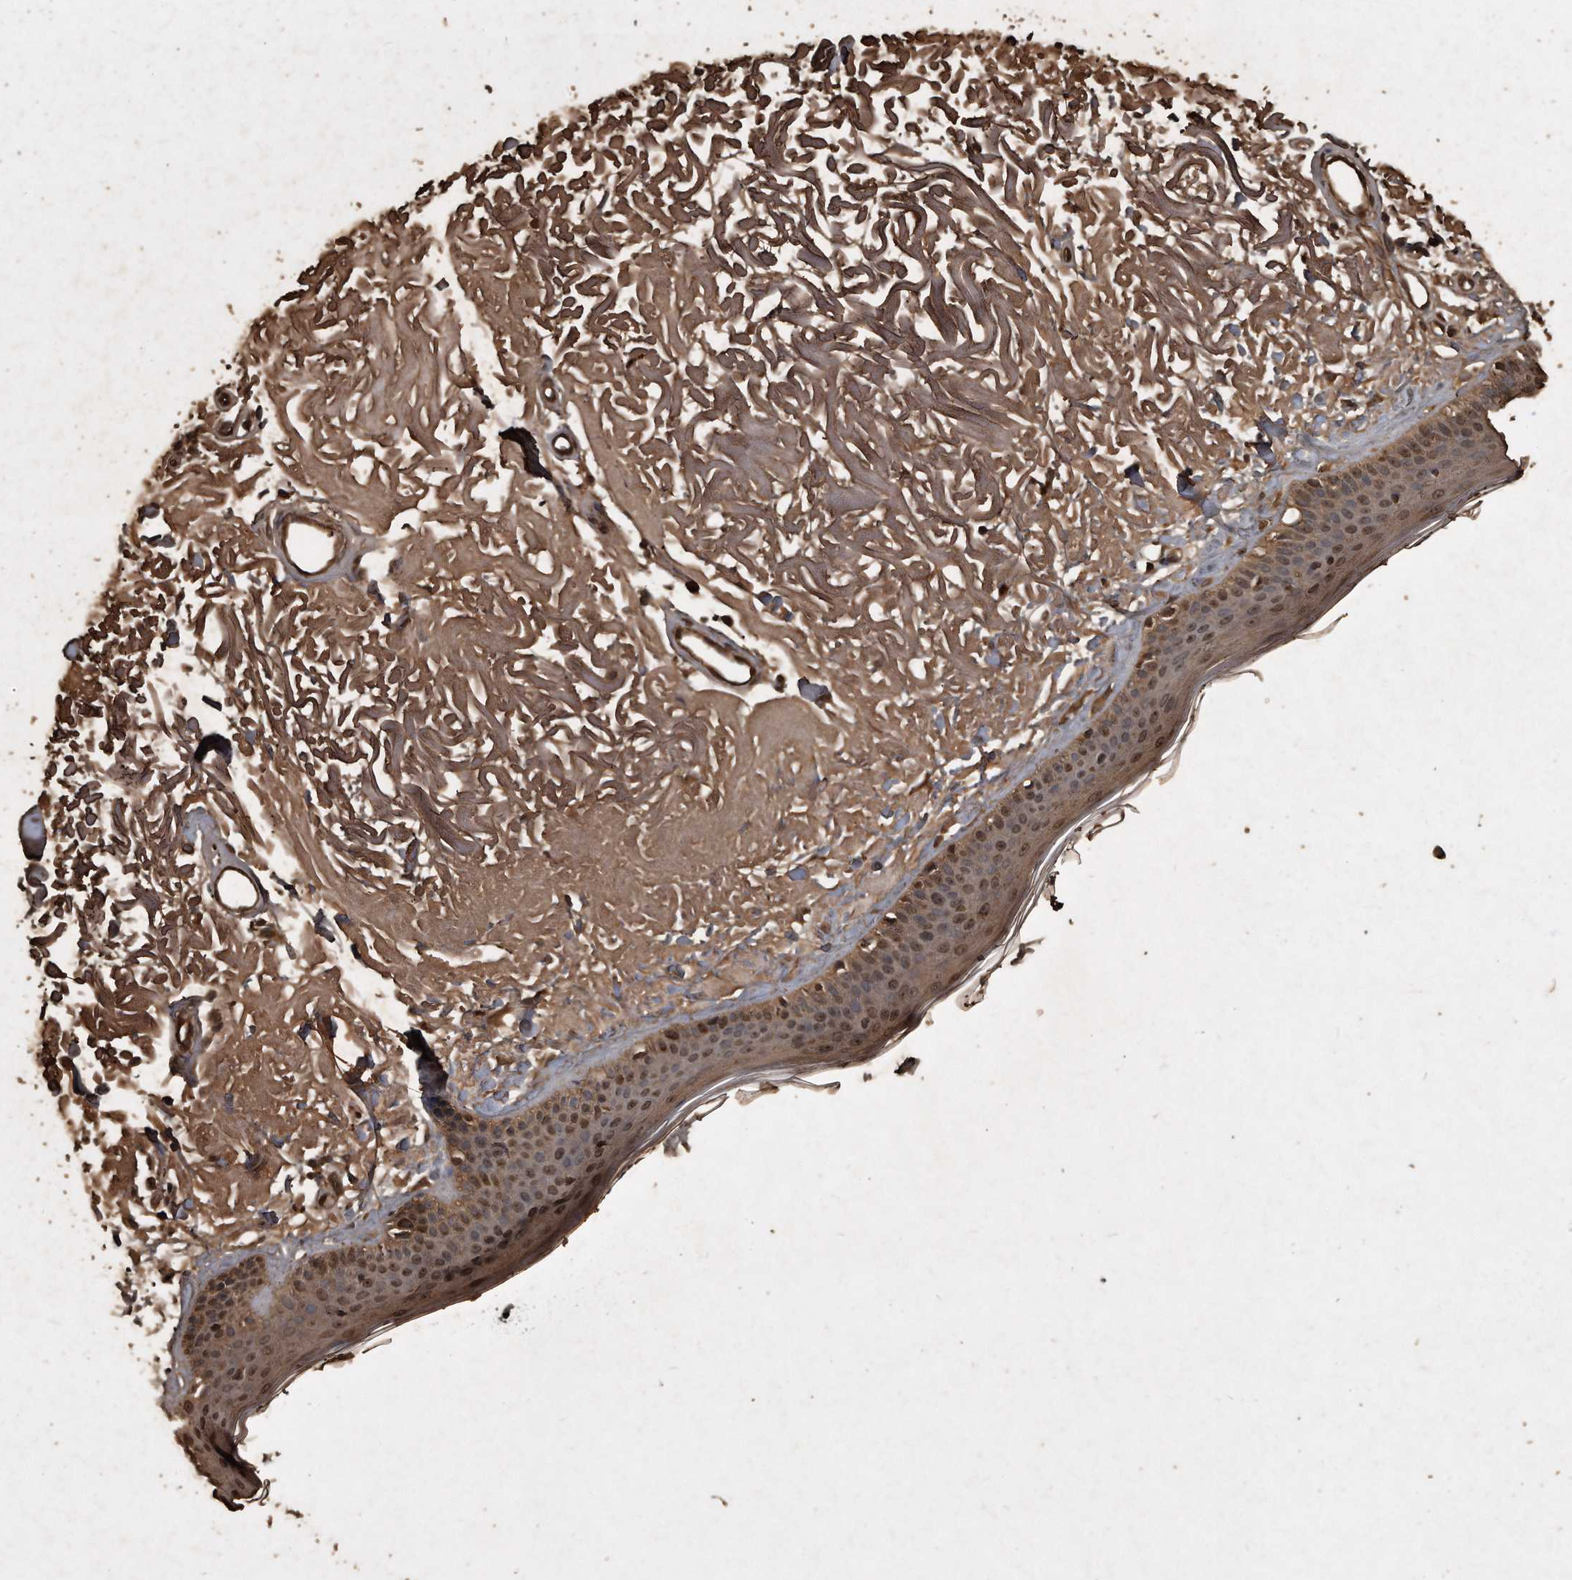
{"staining": {"intensity": "moderate", "quantity": ">75%", "location": "cytoplasmic/membranous,nuclear"}, "tissue": "skin", "cell_type": "Fibroblasts", "image_type": "normal", "snomed": [{"axis": "morphology", "description": "Normal tissue, NOS"}, {"axis": "topography", "description": "Skin"}, {"axis": "topography", "description": "Skeletal muscle"}], "caption": "This is an image of immunohistochemistry (IHC) staining of normal skin, which shows moderate positivity in the cytoplasmic/membranous,nuclear of fibroblasts.", "gene": "CFLAR", "patient": {"sex": "male", "age": 83}}